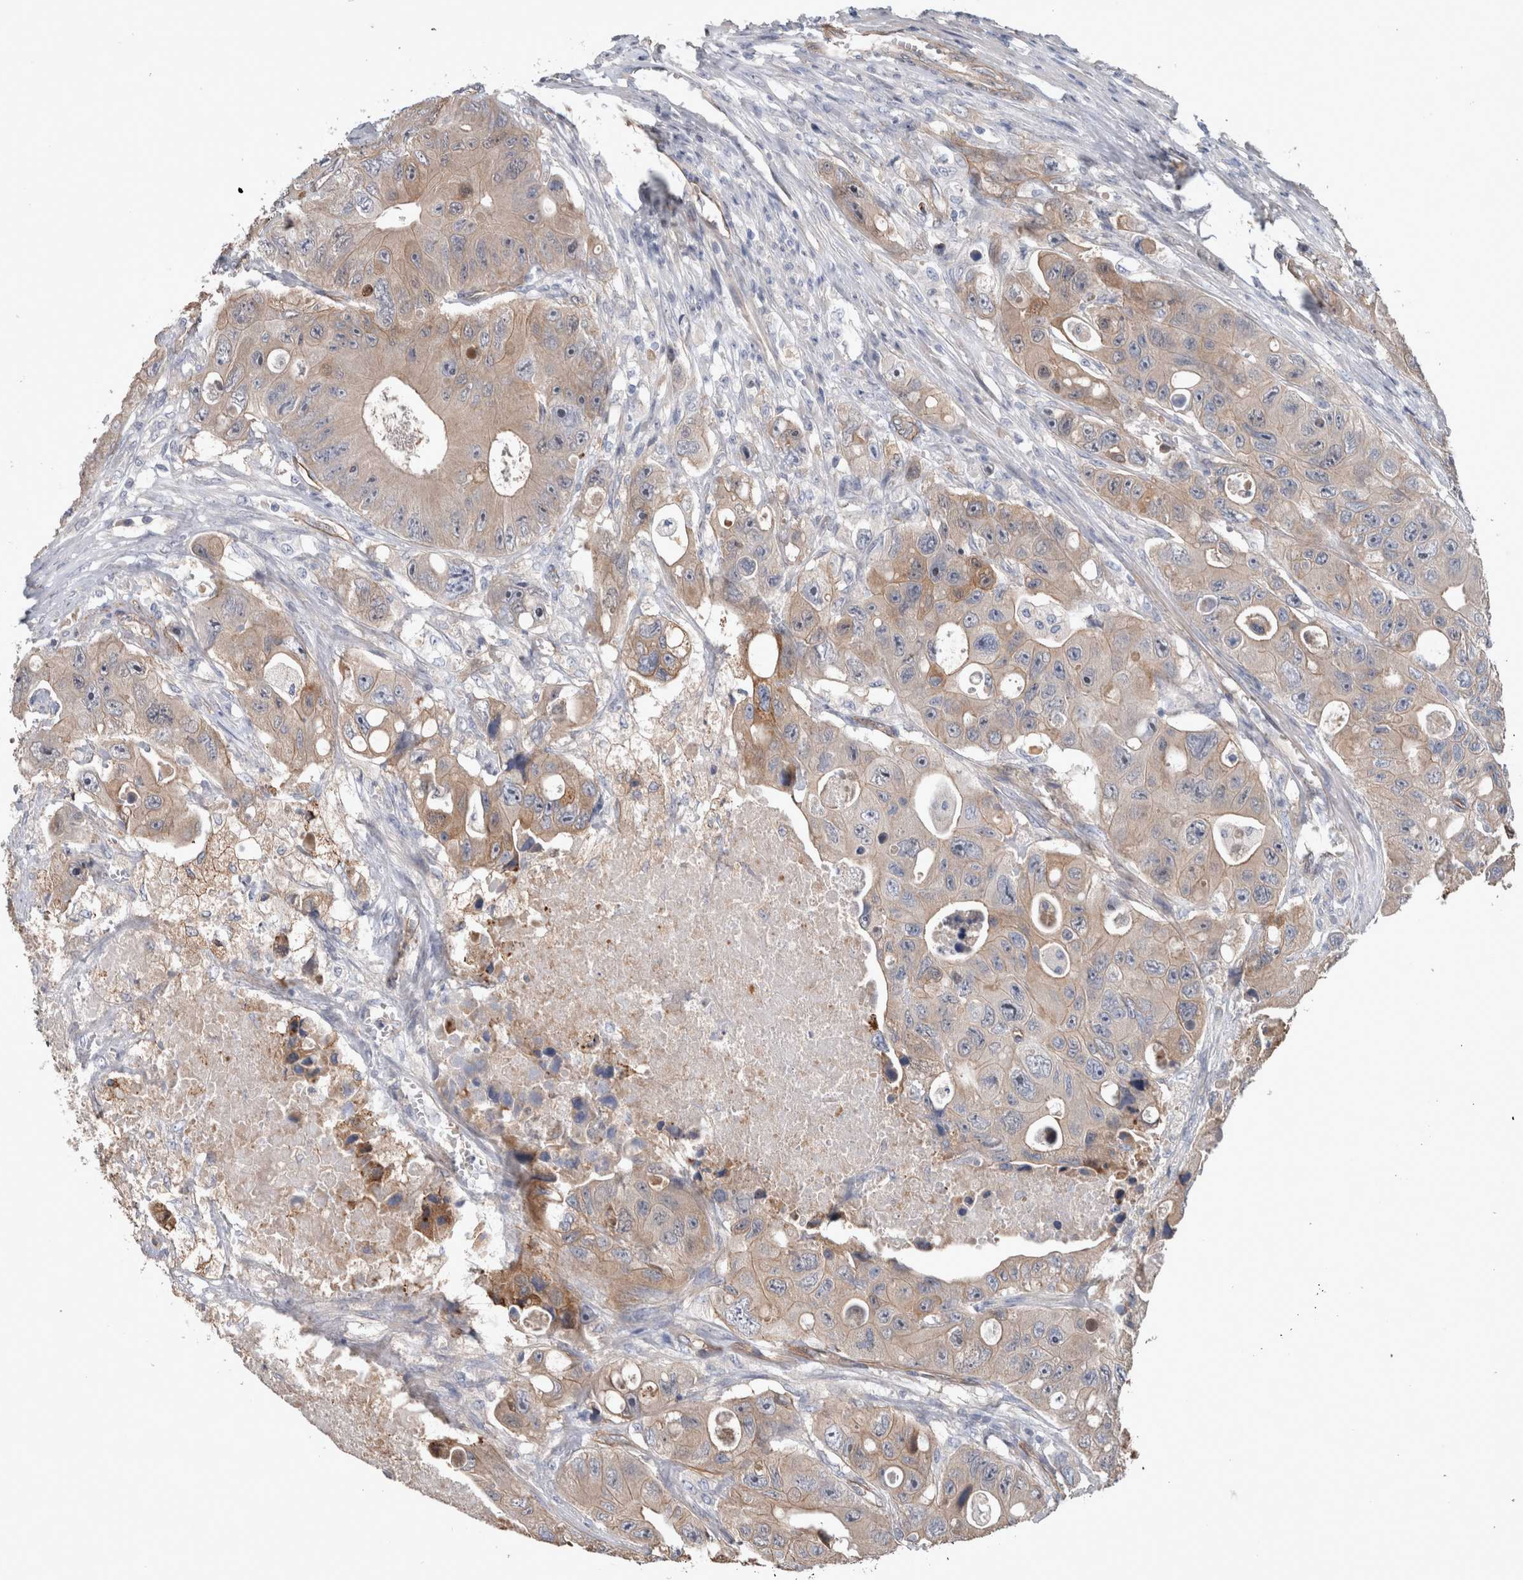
{"staining": {"intensity": "moderate", "quantity": "25%-75%", "location": "cytoplasmic/membranous"}, "tissue": "colorectal cancer", "cell_type": "Tumor cells", "image_type": "cancer", "snomed": [{"axis": "morphology", "description": "Adenocarcinoma, NOS"}, {"axis": "topography", "description": "Colon"}], "caption": "Immunohistochemical staining of human colorectal adenocarcinoma displays medium levels of moderate cytoplasmic/membranous staining in approximately 25%-75% of tumor cells.", "gene": "BCAM", "patient": {"sex": "female", "age": 46}}